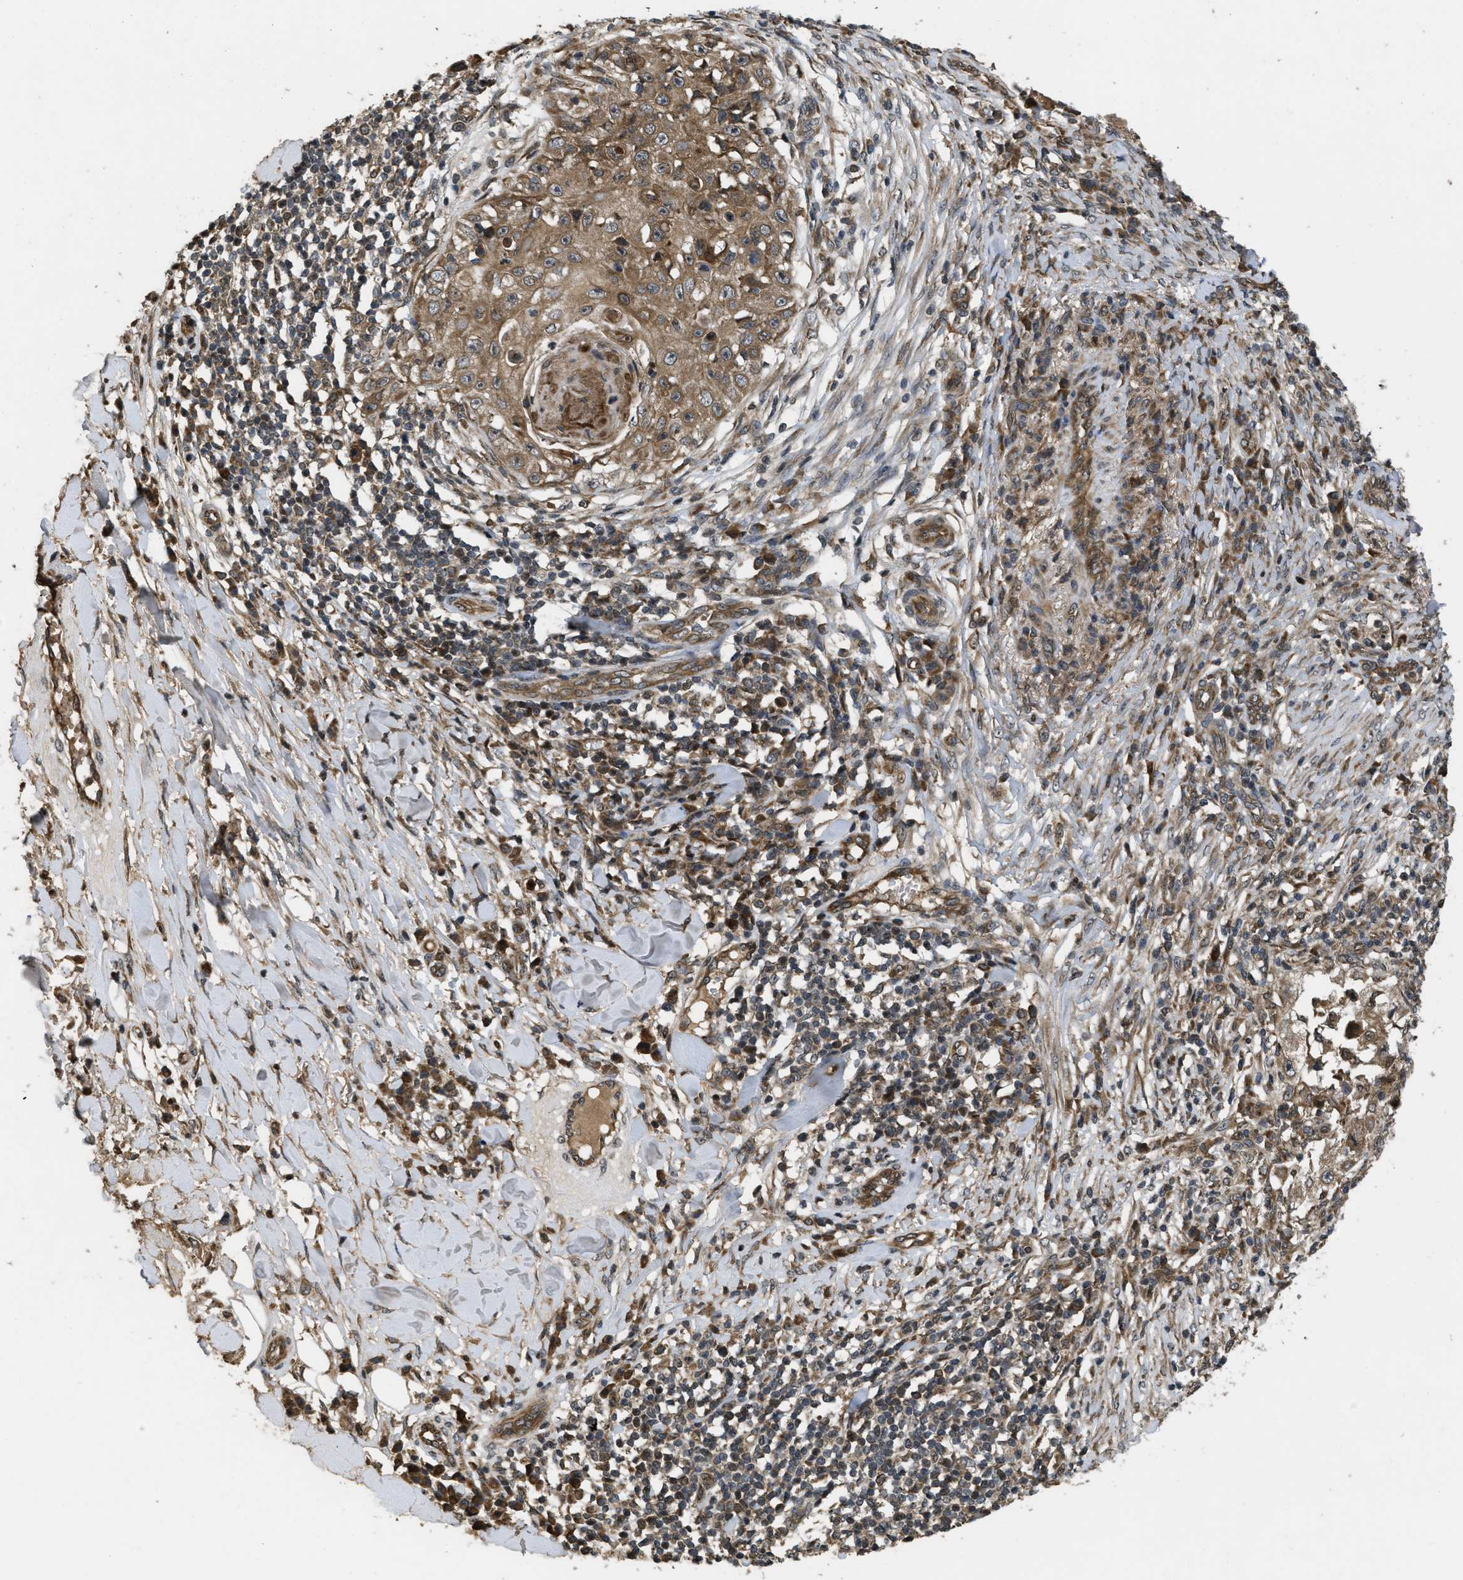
{"staining": {"intensity": "moderate", "quantity": ">75%", "location": "cytoplasmic/membranous"}, "tissue": "skin cancer", "cell_type": "Tumor cells", "image_type": "cancer", "snomed": [{"axis": "morphology", "description": "Squamous cell carcinoma, NOS"}, {"axis": "topography", "description": "Skin"}], "caption": "The immunohistochemical stain labels moderate cytoplasmic/membranous positivity in tumor cells of skin cancer (squamous cell carcinoma) tissue.", "gene": "SPTLC1", "patient": {"sex": "male", "age": 86}}